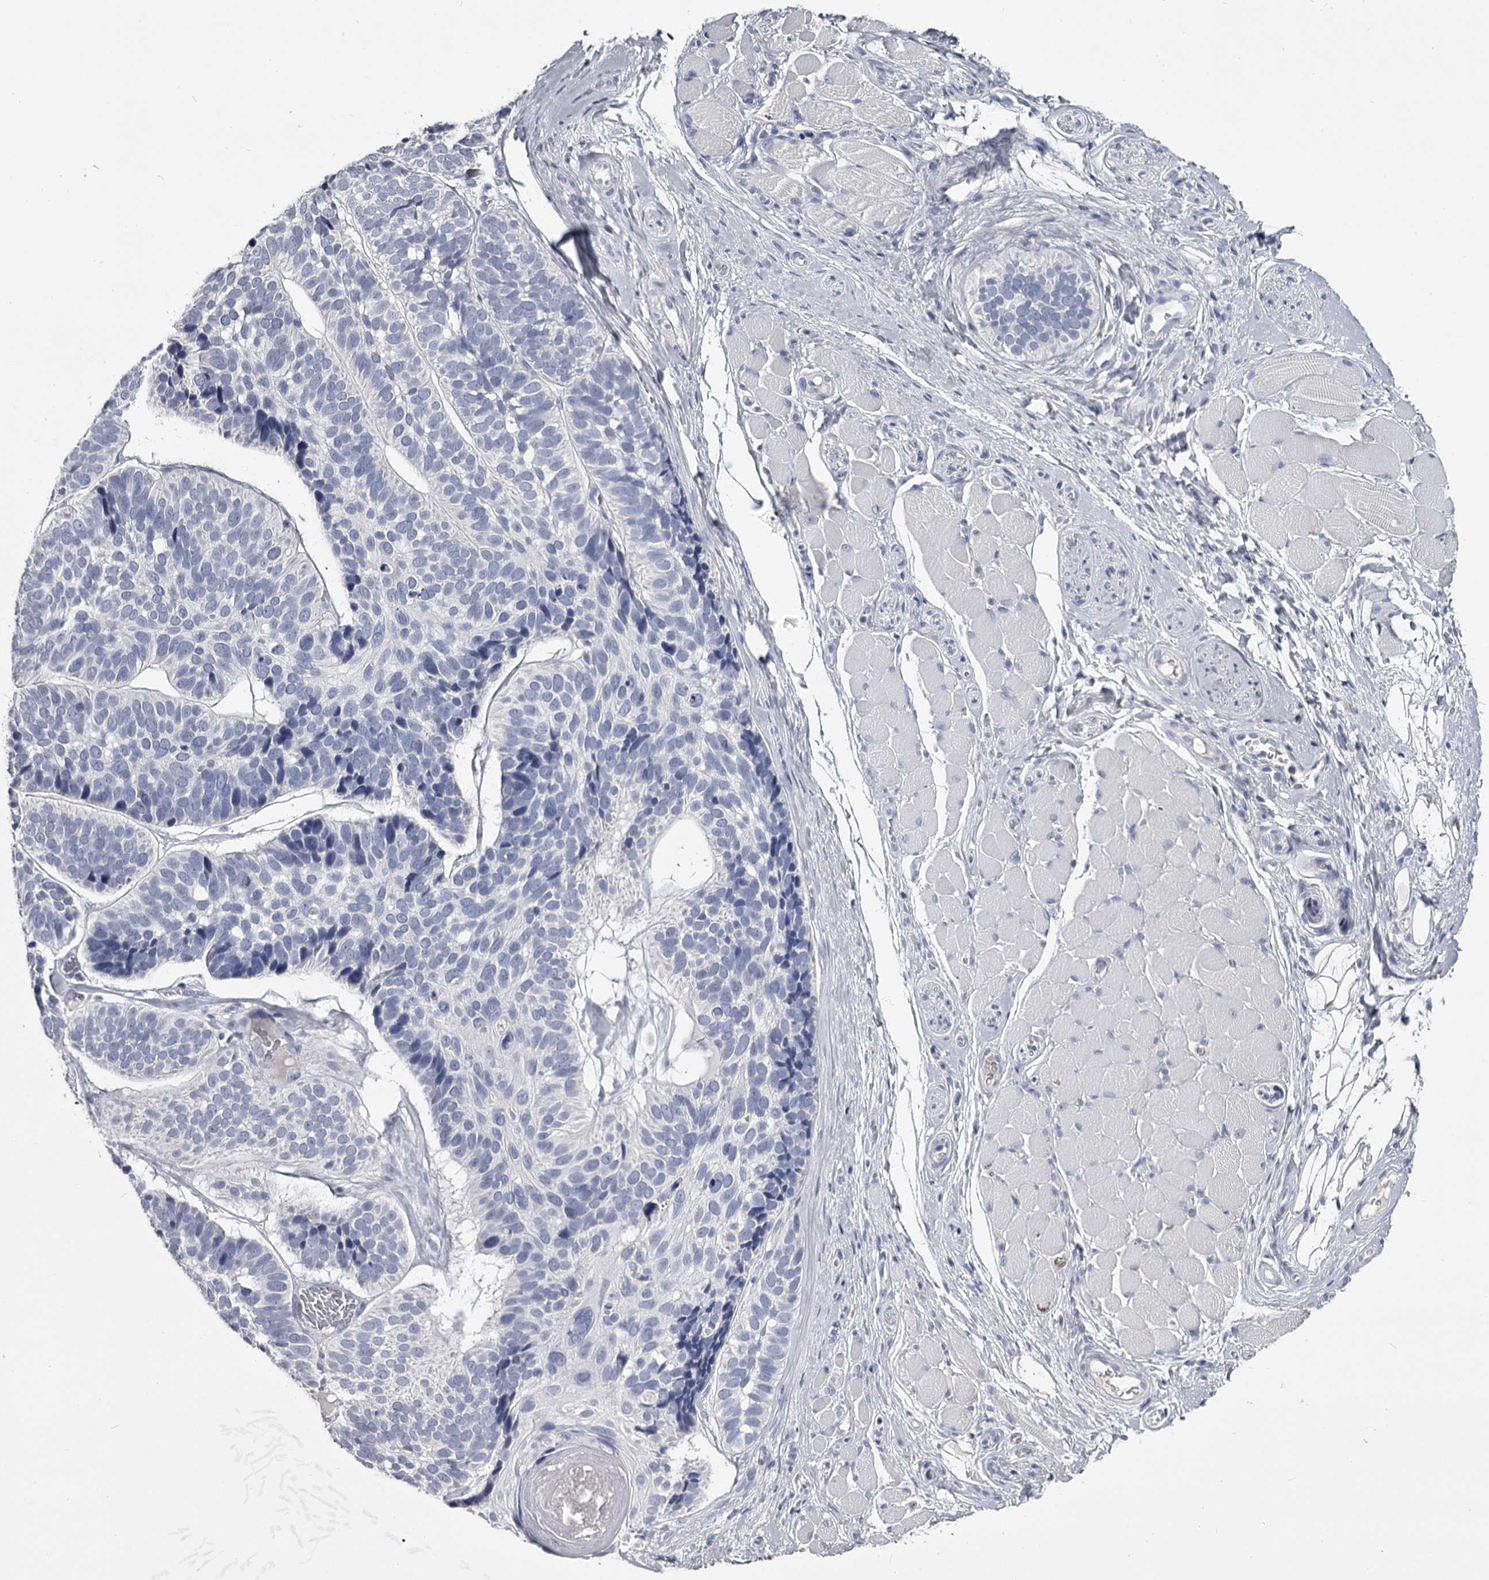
{"staining": {"intensity": "negative", "quantity": "none", "location": "none"}, "tissue": "skin cancer", "cell_type": "Tumor cells", "image_type": "cancer", "snomed": [{"axis": "morphology", "description": "Basal cell carcinoma"}, {"axis": "topography", "description": "Skin"}], "caption": "IHC of basal cell carcinoma (skin) reveals no positivity in tumor cells.", "gene": "DAO", "patient": {"sex": "male", "age": 62}}